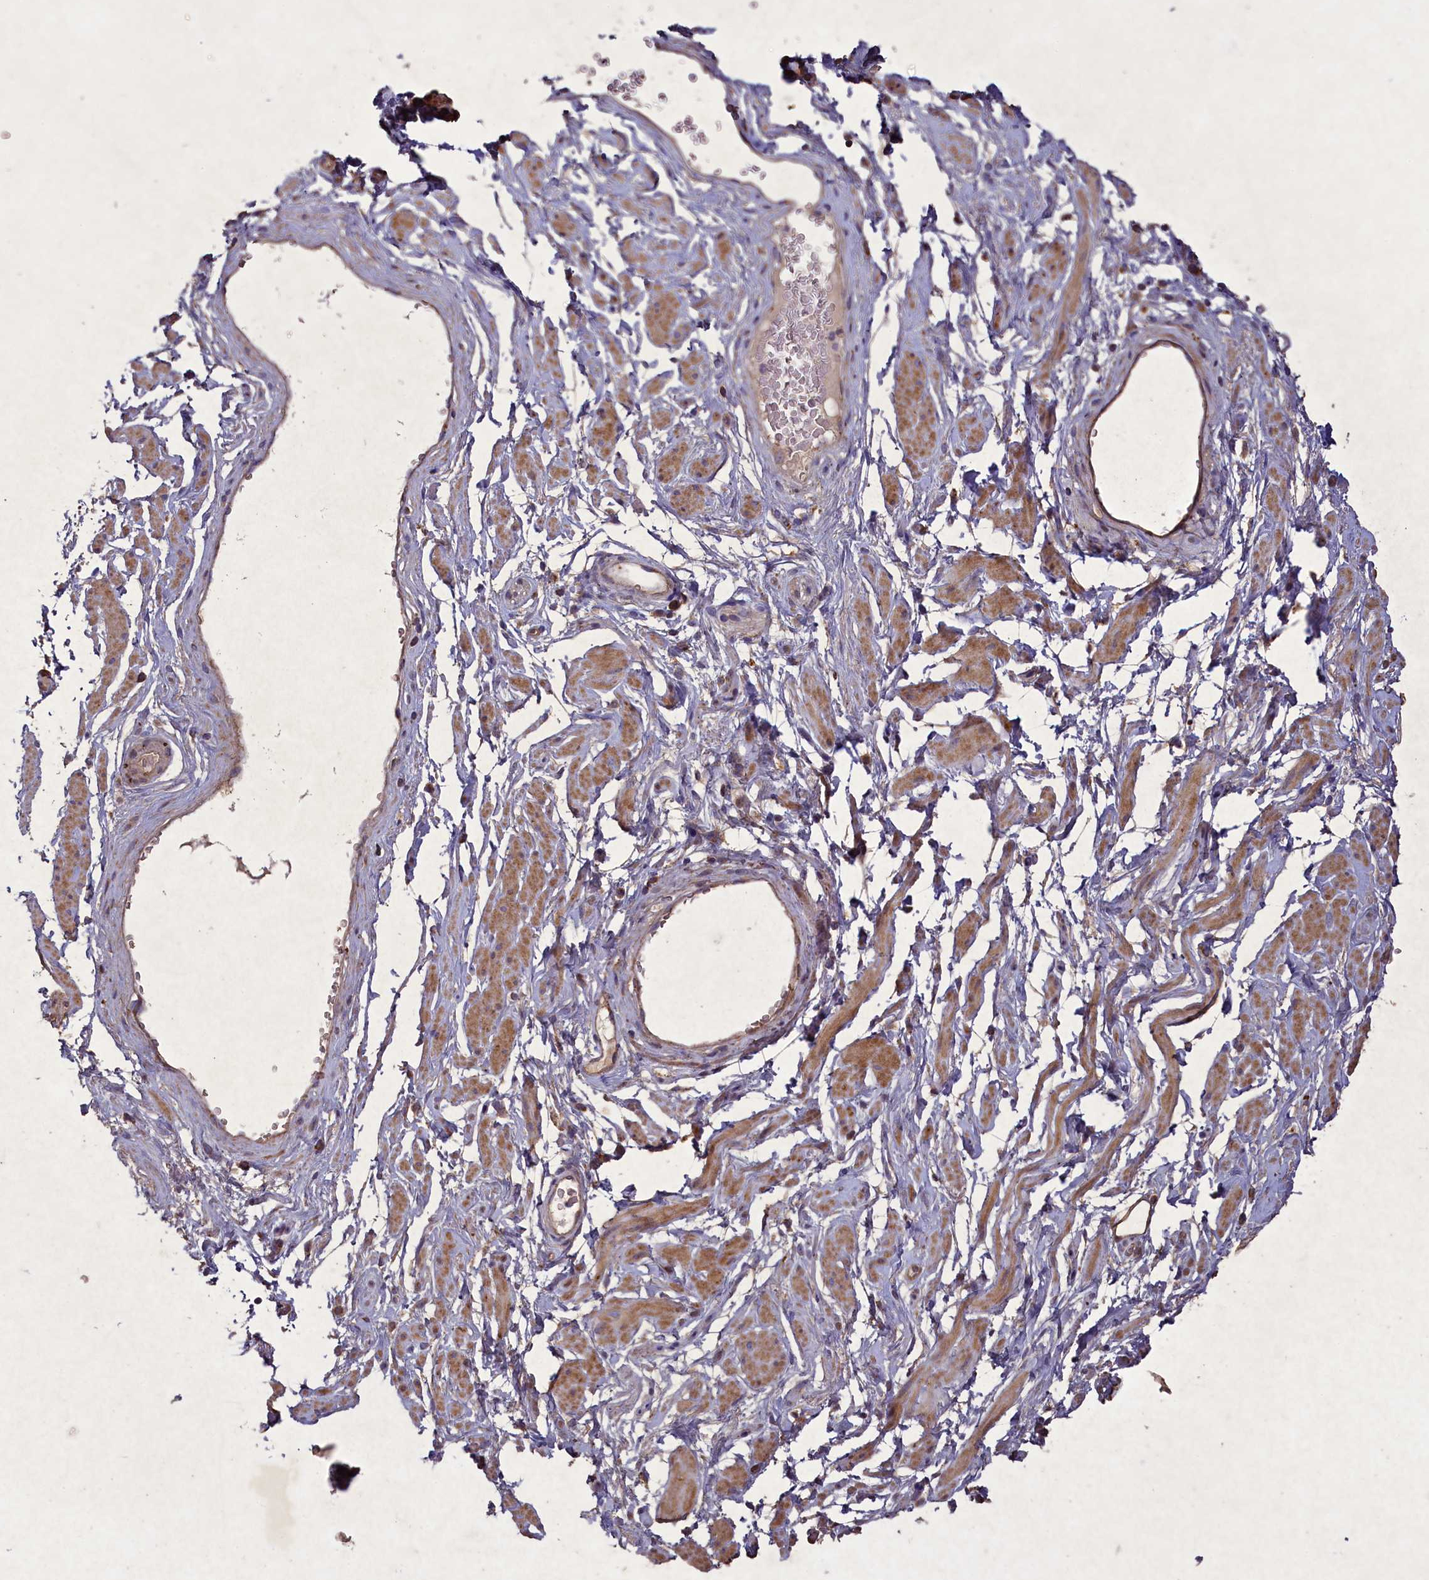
{"staining": {"intensity": "moderate", "quantity": ">75%", "location": "cytoplasmic/membranous"}, "tissue": "adipose tissue", "cell_type": "Adipocytes", "image_type": "normal", "snomed": [{"axis": "morphology", "description": "Normal tissue, NOS"}, {"axis": "morphology", "description": "Adenocarcinoma, NOS"}, {"axis": "topography", "description": "Rectum"}, {"axis": "topography", "description": "Vagina"}, {"axis": "topography", "description": "Peripheral nerve tissue"}], "caption": "Normal adipose tissue reveals moderate cytoplasmic/membranous staining in about >75% of adipocytes, visualized by immunohistochemistry.", "gene": "CIAO2B", "patient": {"sex": "female", "age": 71}}